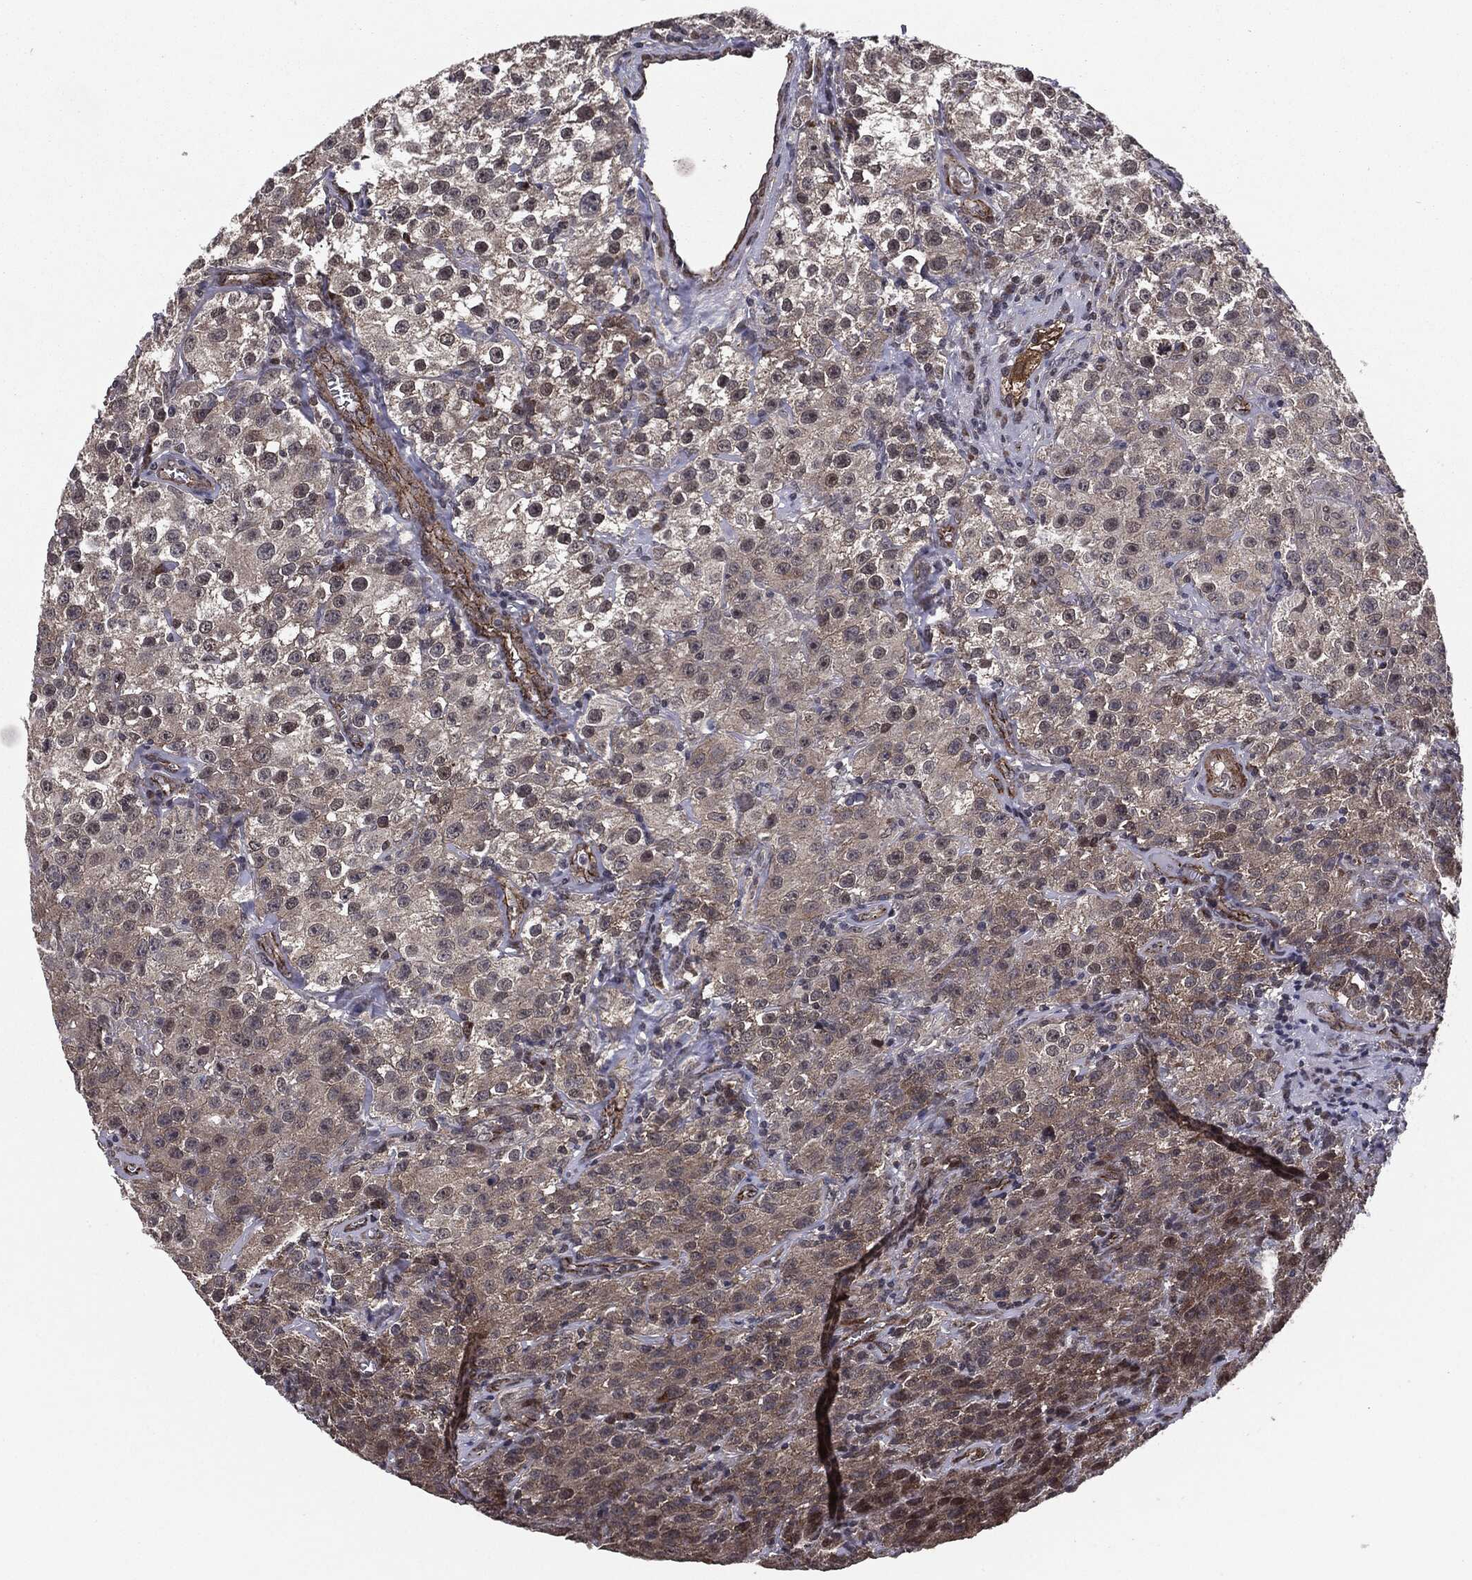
{"staining": {"intensity": "negative", "quantity": "none", "location": "none"}, "tissue": "testis cancer", "cell_type": "Tumor cells", "image_type": "cancer", "snomed": [{"axis": "morphology", "description": "Seminoma, NOS"}, {"axis": "topography", "description": "Testis"}], "caption": "Image shows no protein positivity in tumor cells of testis seminoma tissue.", "gene": "PTPA", "patient": {"sex": "male", "age": 52}}